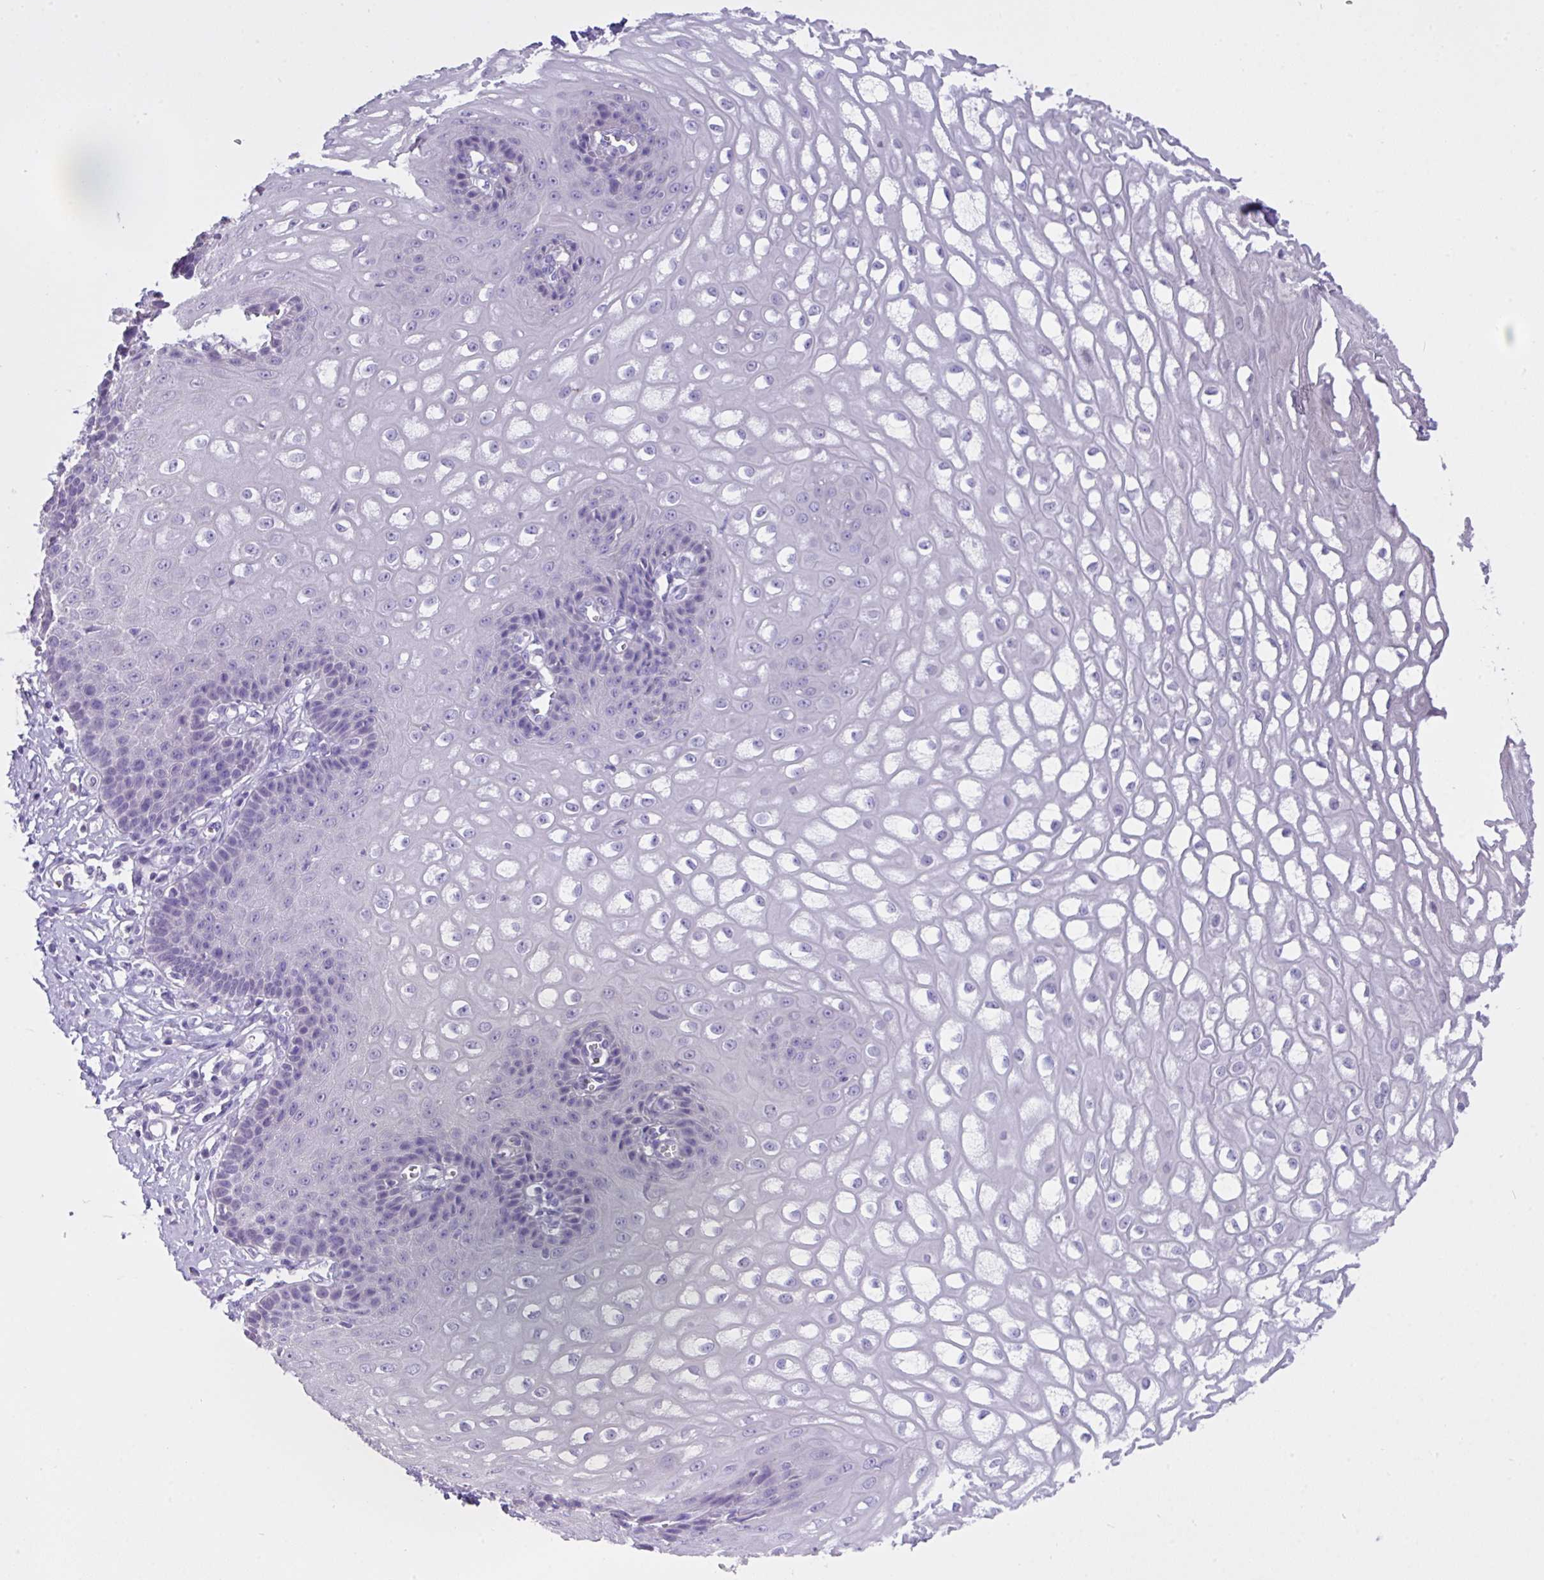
{"staining": {"intensity": "negative", "quantity": "none", "location": "none"}, "tissue": "esophagus", "cell_type": "Squamous epithelial cells", "image_type": "normal", "snomed": [{"axis": "morphology", "description": "Normal tissue, NOS"}, {"axis": "topography", "description": "Esophagus"}], "caption": "IHC micrograph of unremarkable esophagus stained for a protein (brown), which reveals no positivity in squamous epithelial cells.", "gene": "EPCAM", "patient": {"sex": "male", "age": 67}}